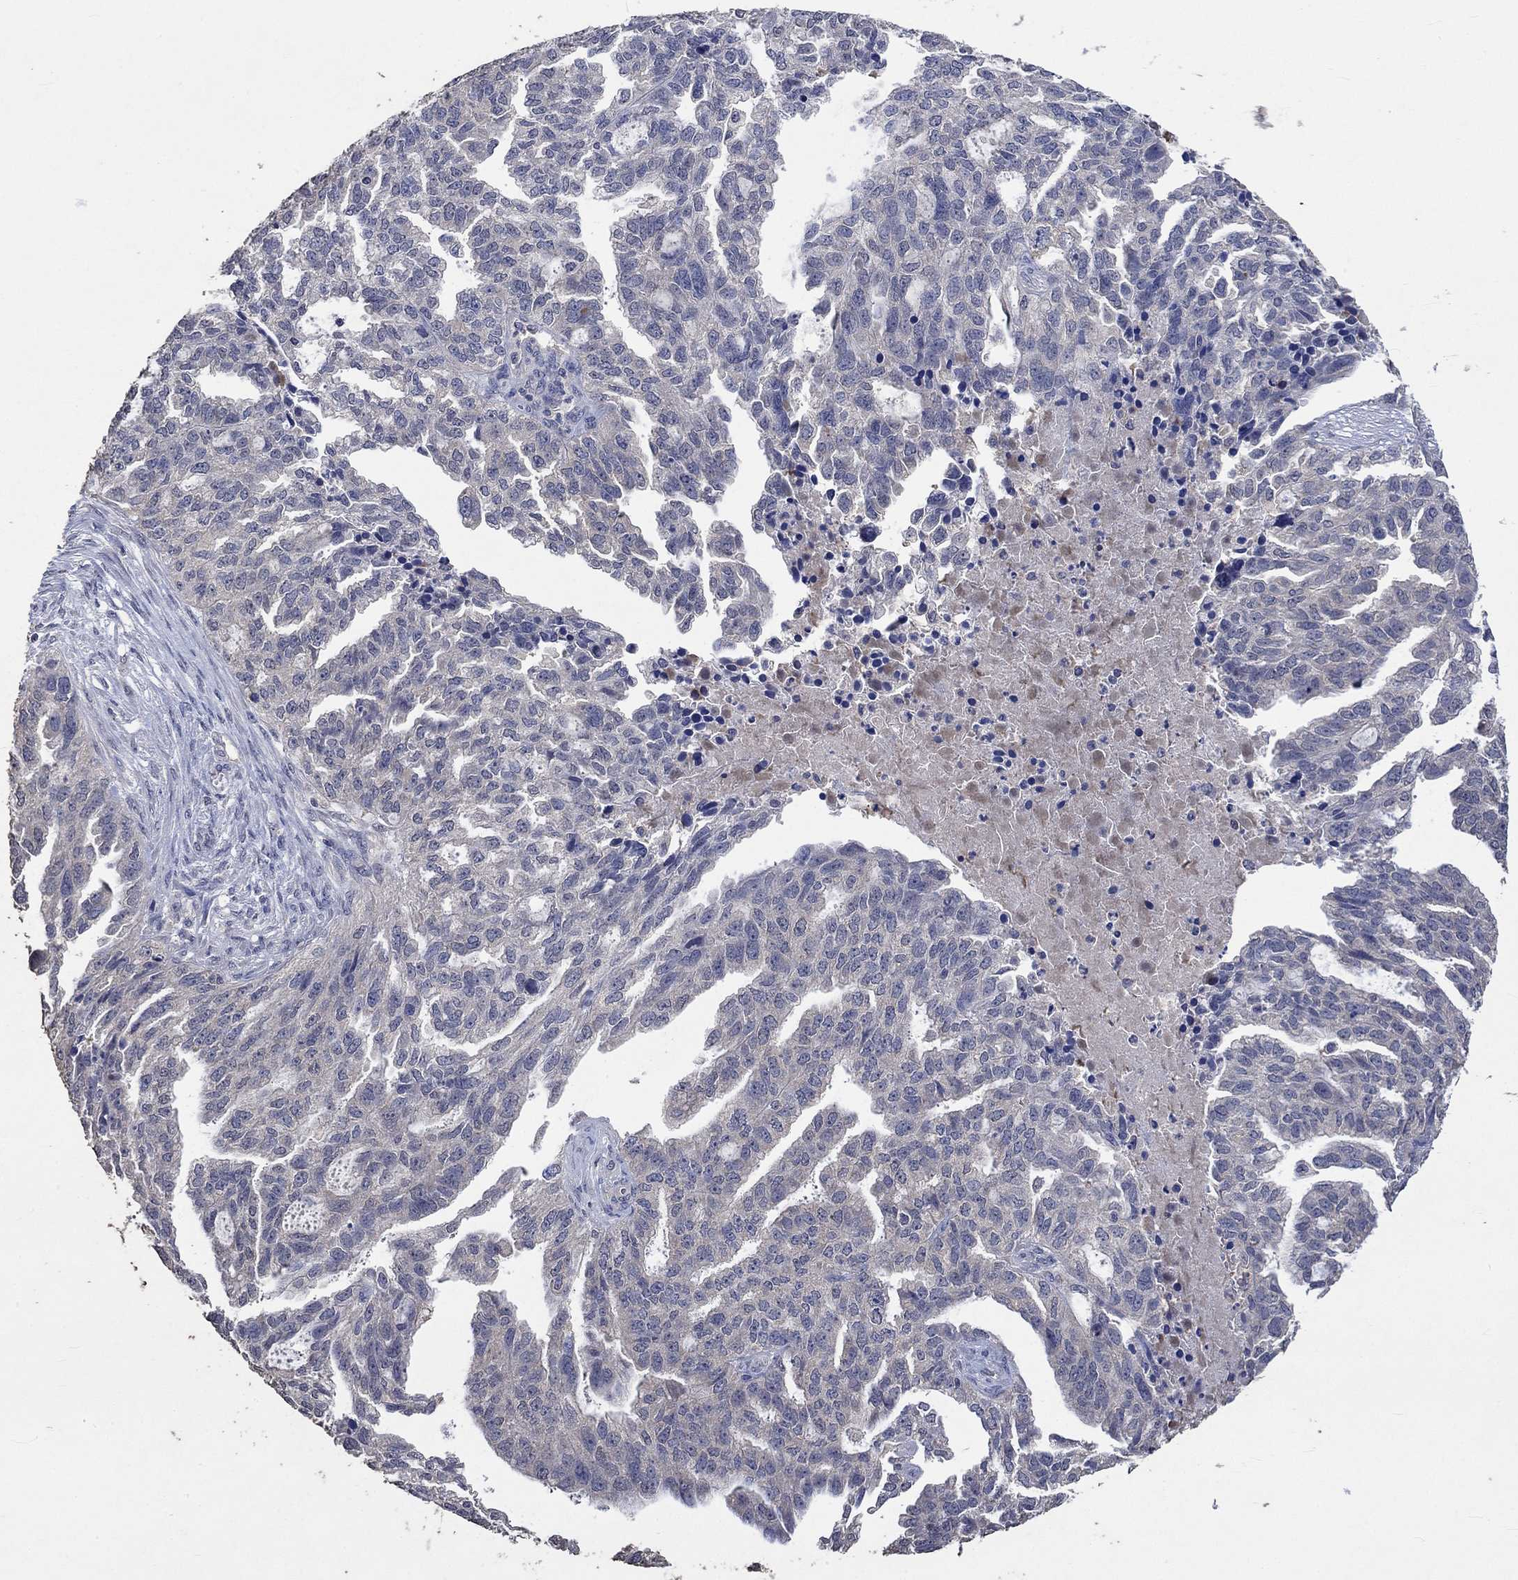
{"staining": {"intensity": "negative", "quantity": "none", "location": "none"}, "tissue": "ovarian cancer", "cell_type": "Tumor cells", "image_type": "cancer", "snomed": [{"axis": "morphology", "description": "Cystadenocarcinoma, serous, NOS"}, {"axis": "topography", "description": "Ovary"}], "caption": "A photomicrograph of human serous cystadenocarcinoma (ovarian) is negative for staining in tumor cells.", "gene": "PTPN20", "patient": {"sex": "female", "age": 51}}